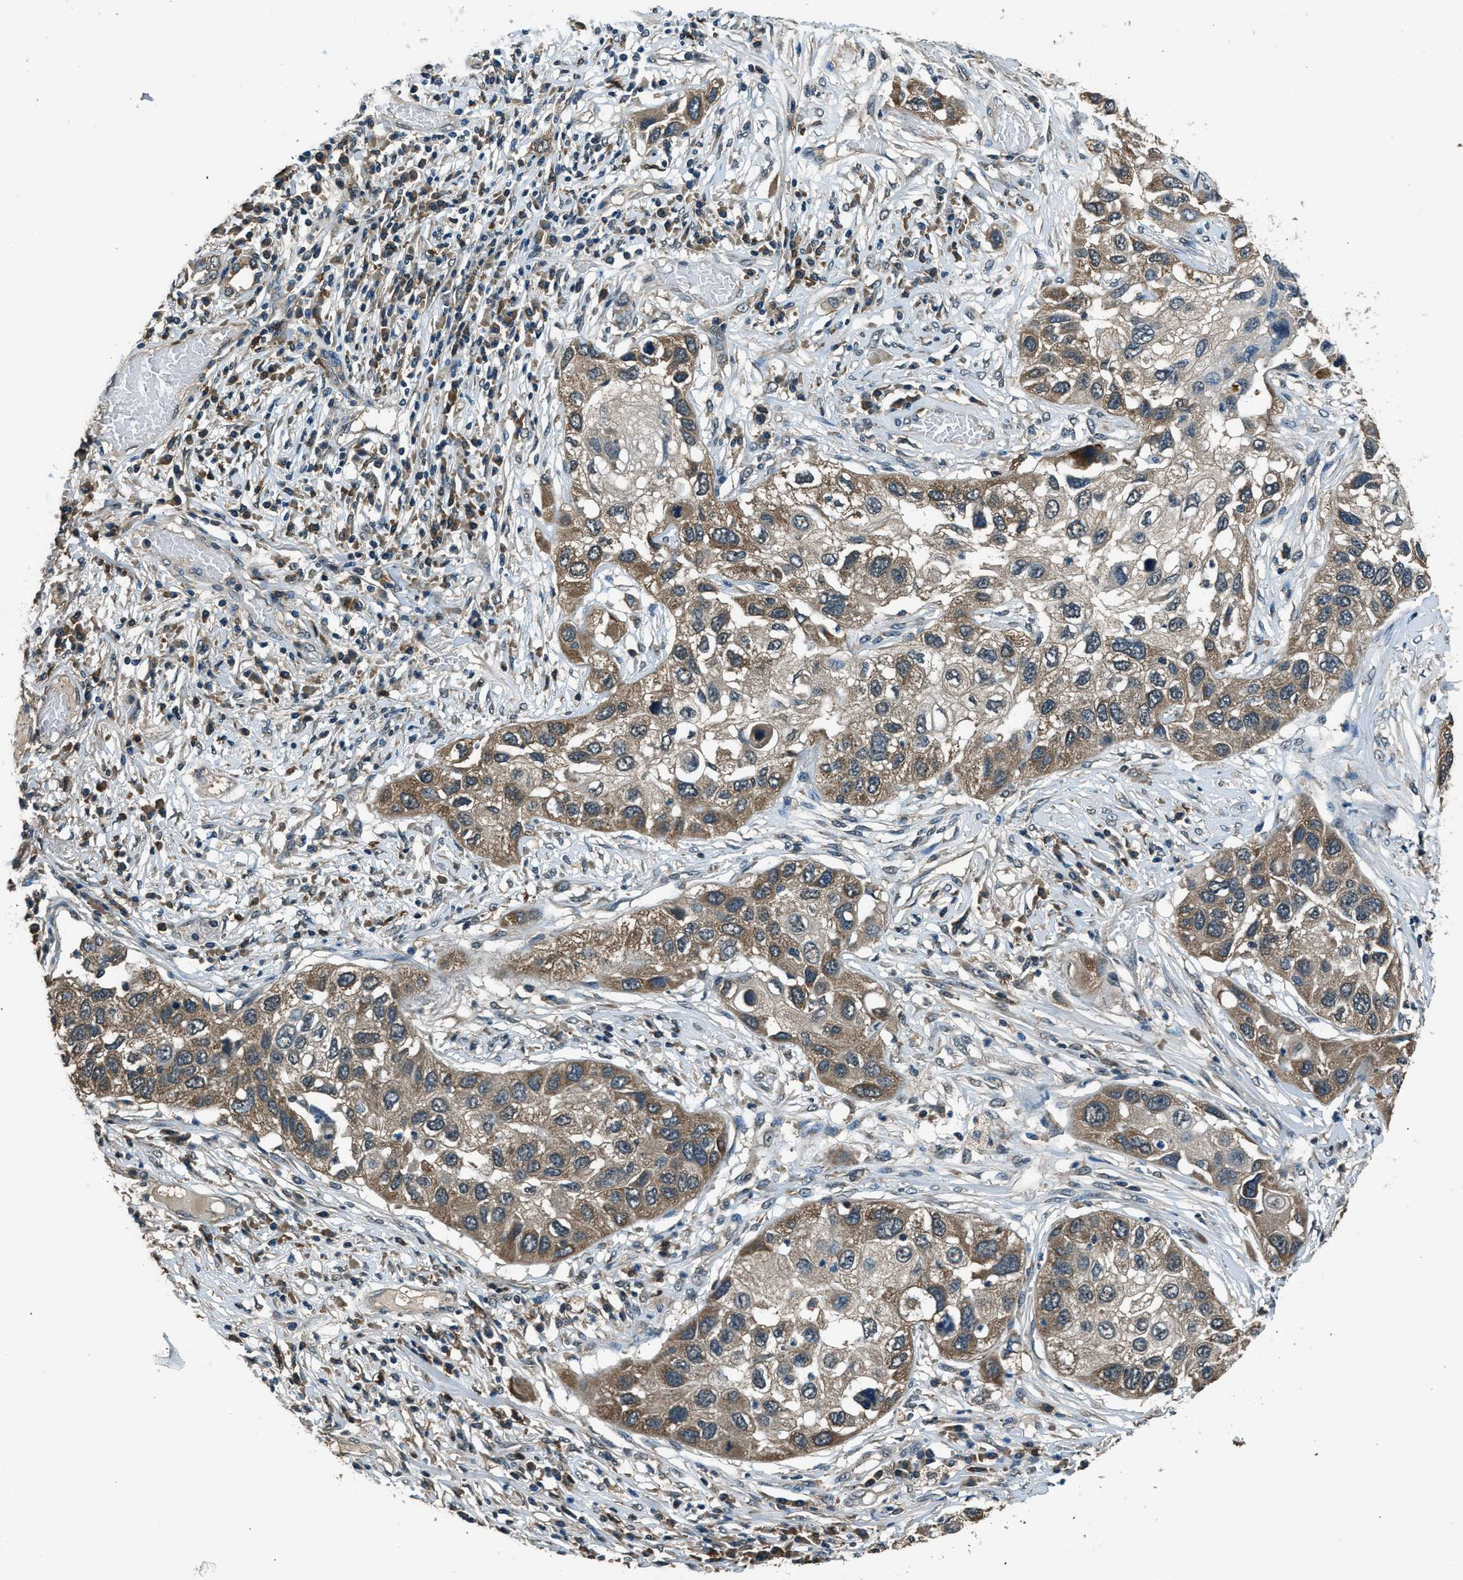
{"staining": {"intensity": "moderate", "quantity": "25%-75%", "location": "cytoplasmic/membranous"}, "tissue": "lung cancer", "cell_type": "Tumor cells", "image_type": "cancer", "snomed": [{"axis": "morphology", "description": "Squamous cell carcinoma, NOS"}, {"axis": "topography", "description": "Lung"}], "caption": "This is an image of immunohistochemistry (IHC) staining of lung cancer (squamous cell carcinoma), which shows moderate expression in the cytoplasmic/membranous of tumor cells.", "gene": "SALL3", "patient": {"sex": "male", "age": 71}}